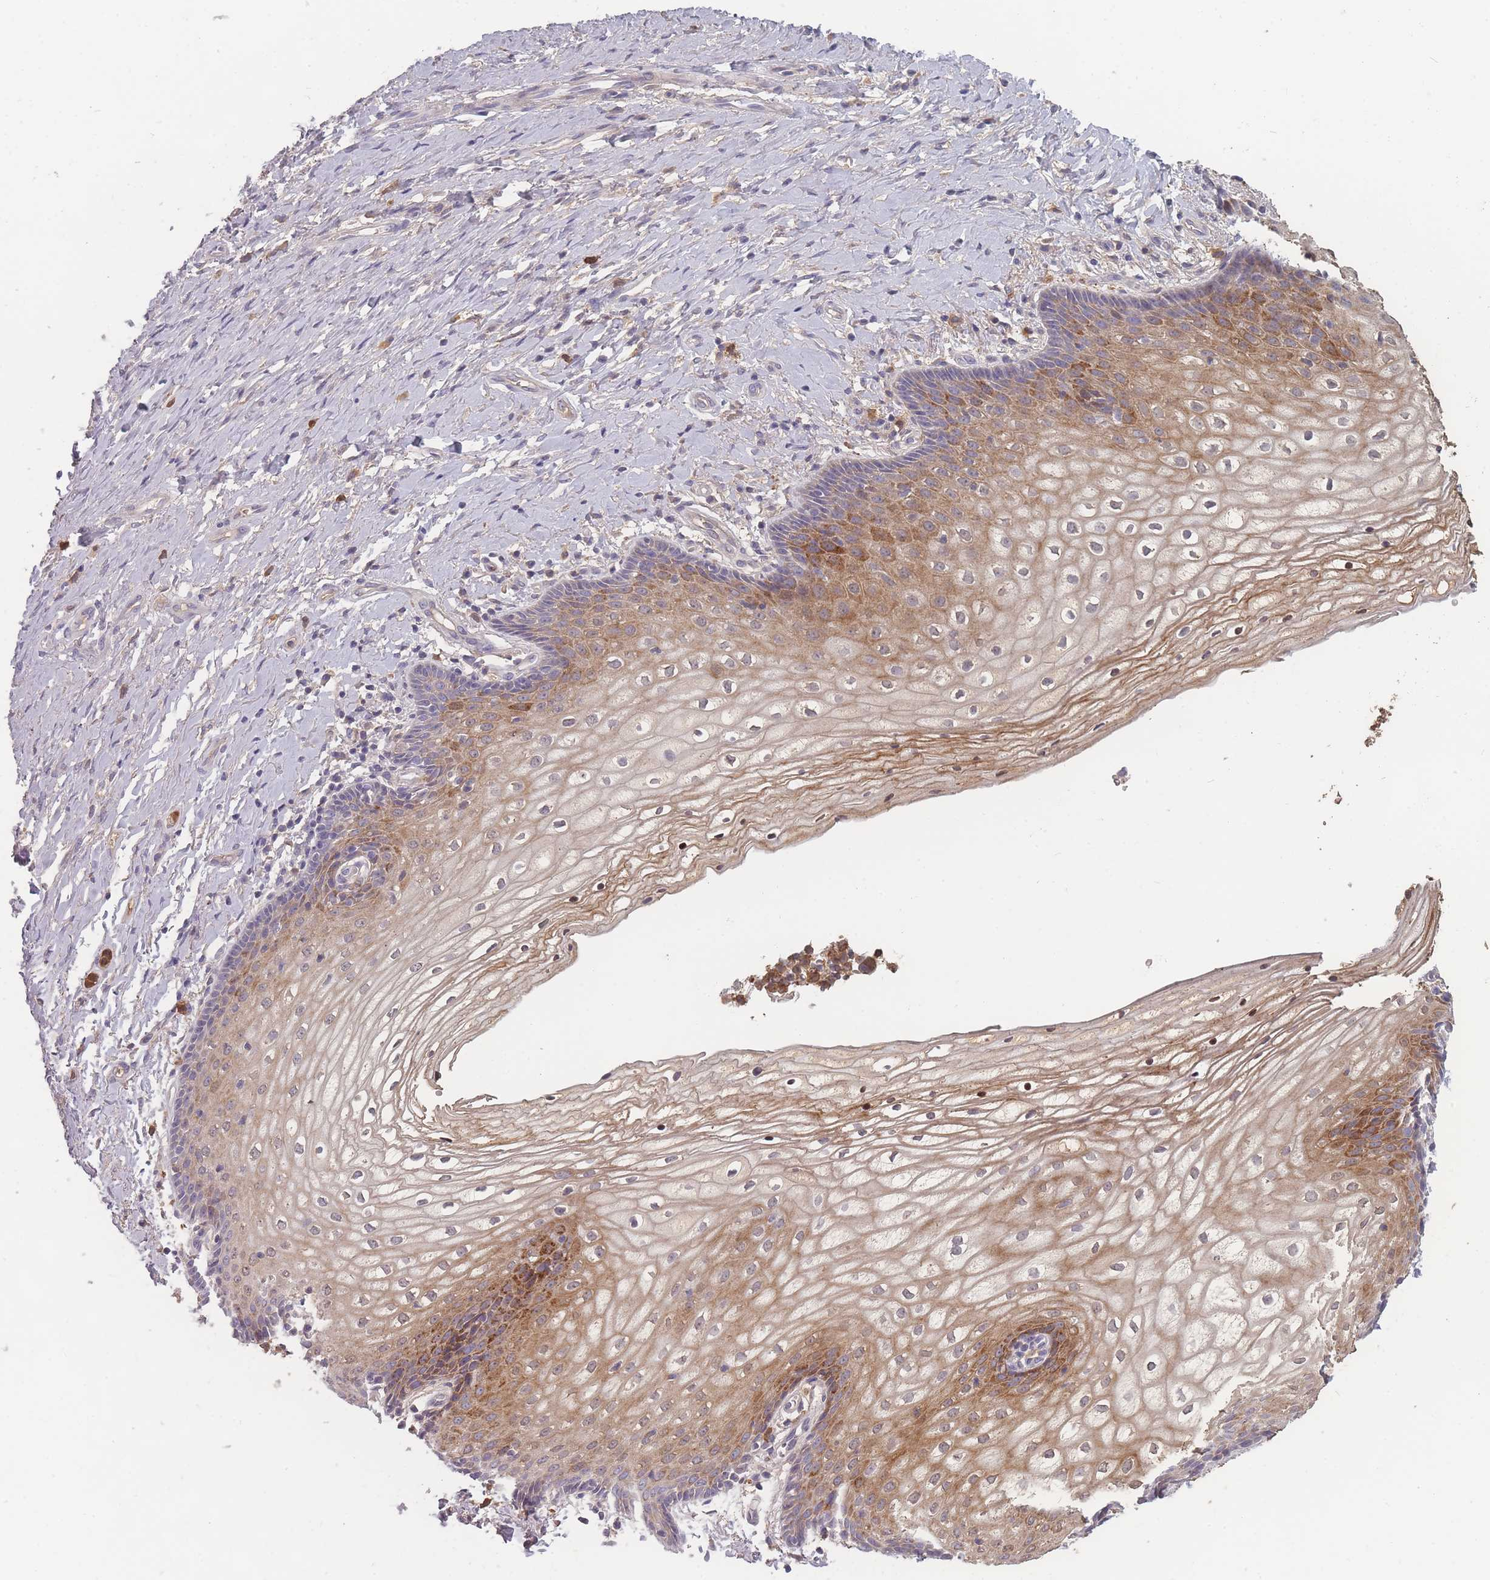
{"staining": {"intensity": "moderate", "quantity": "25%-75%", "location": "cytoplasmic/membranous"}, "tissue": "vagina", "cell_type": "Squamous epithelial cells", "image_type": "normal", "snomed": [{"axis": "morphology", "description": "Normal tissue, NOS"}, {"axis": "topography", "description": "Vagina"}], "caption": "Vagina stained with DAB (3,3'-diaminobenzidine) IHC exhibits medium levels of moderate cytoplasmic/membranous positivity in approximately 25%-75% of squamous epithelial cells.", "gene": "BST1", "patient": {"sex": "female", "age": 60}}